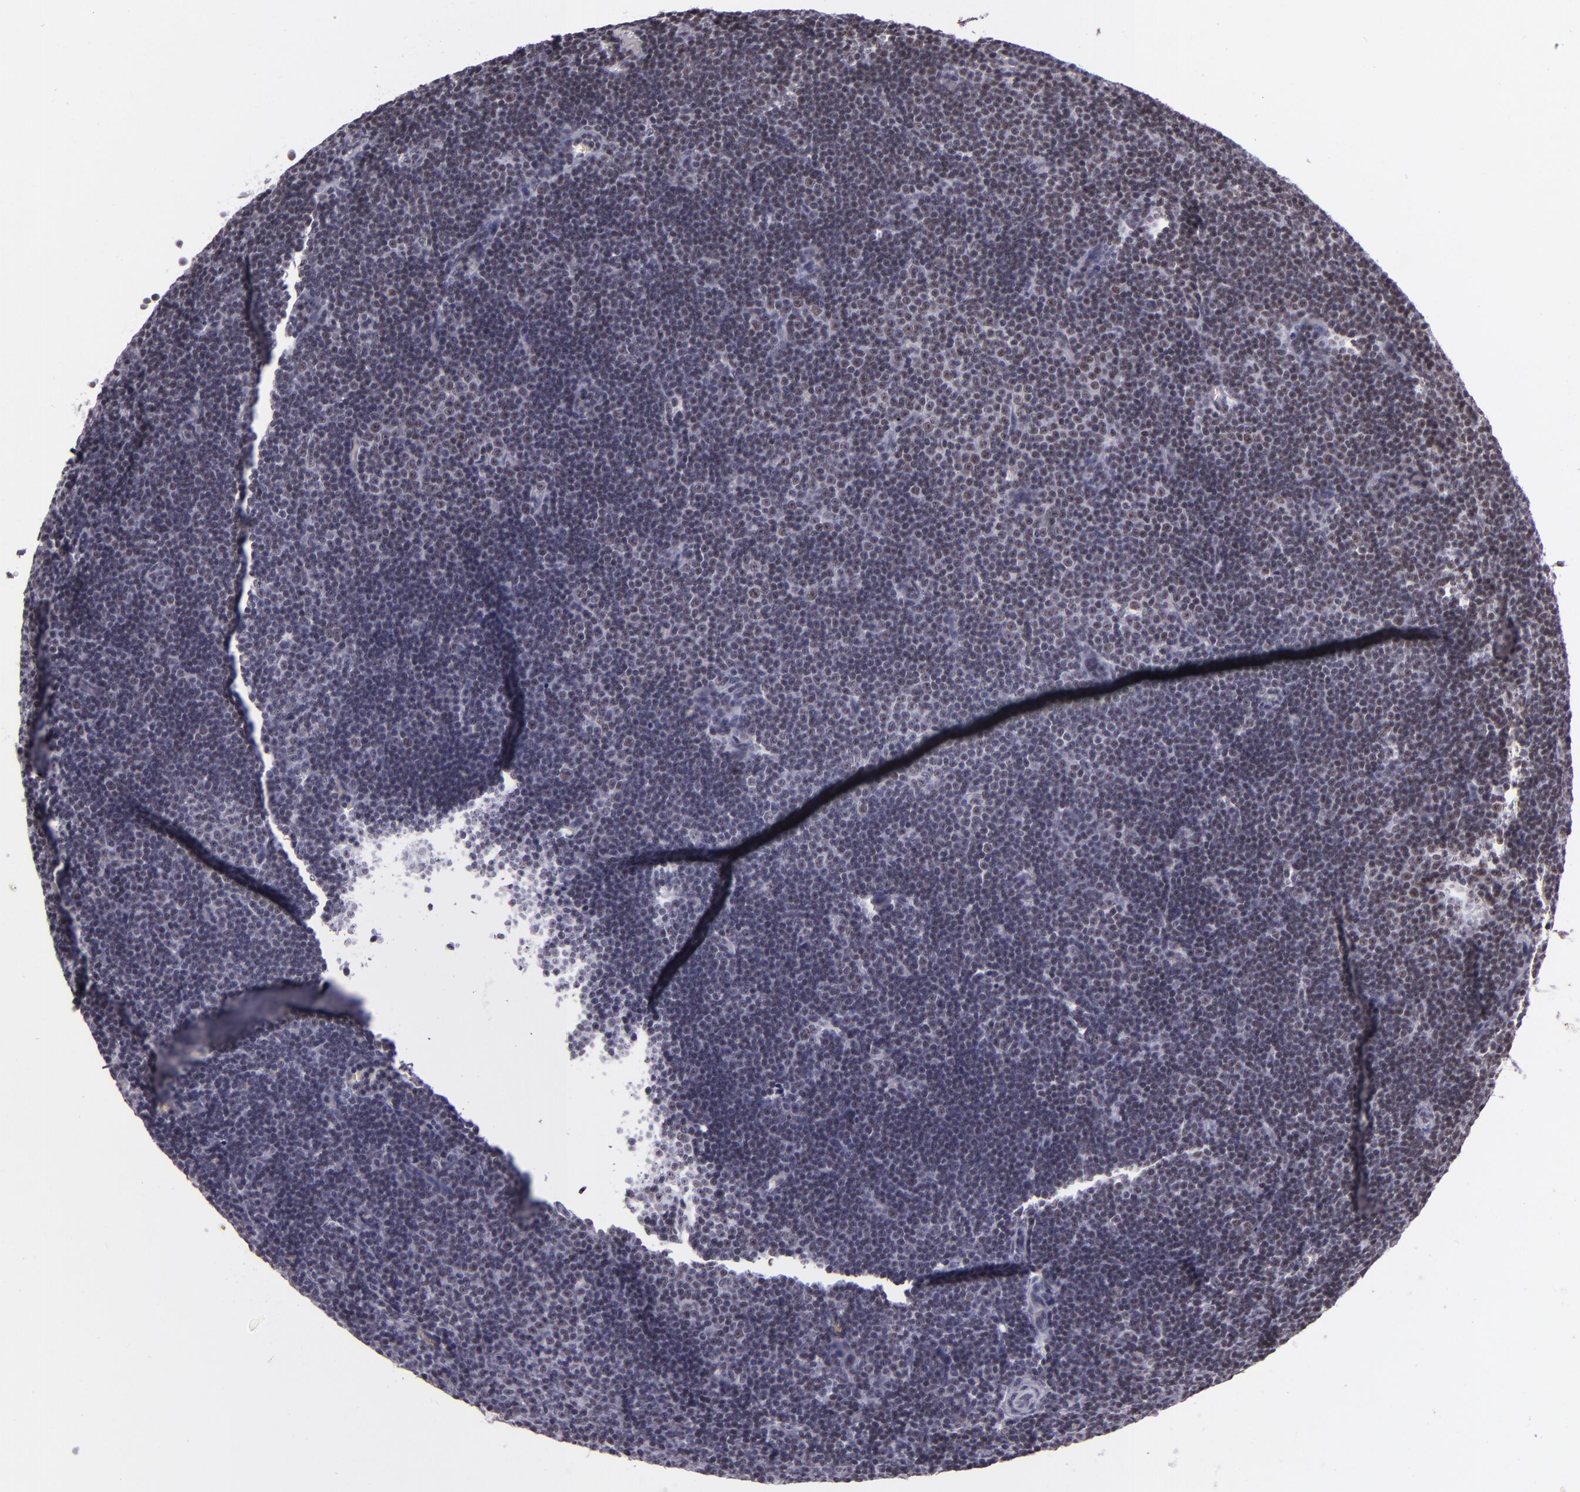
{"staining": {"intensity": "weak", "quantity": "<25%", "location": "nuclear"}, "tissue": "lymphoma", "cell_type": "Tumor cells", "image_type": "cancer", "snomed": [{"axis": "morphology", "description": "Malignant lymphoma, non-Hodgkin's type, Low grade"}, {"axis": "topography", "description": "Lymph node"}], "caption": "The histopathology image demonstrates no staining of tumor cells in malignant lymphoma, non-Hodgkin's type (low-grade).", "gene": "BRD8", "patient": {"sex": "male", "age": 57}}